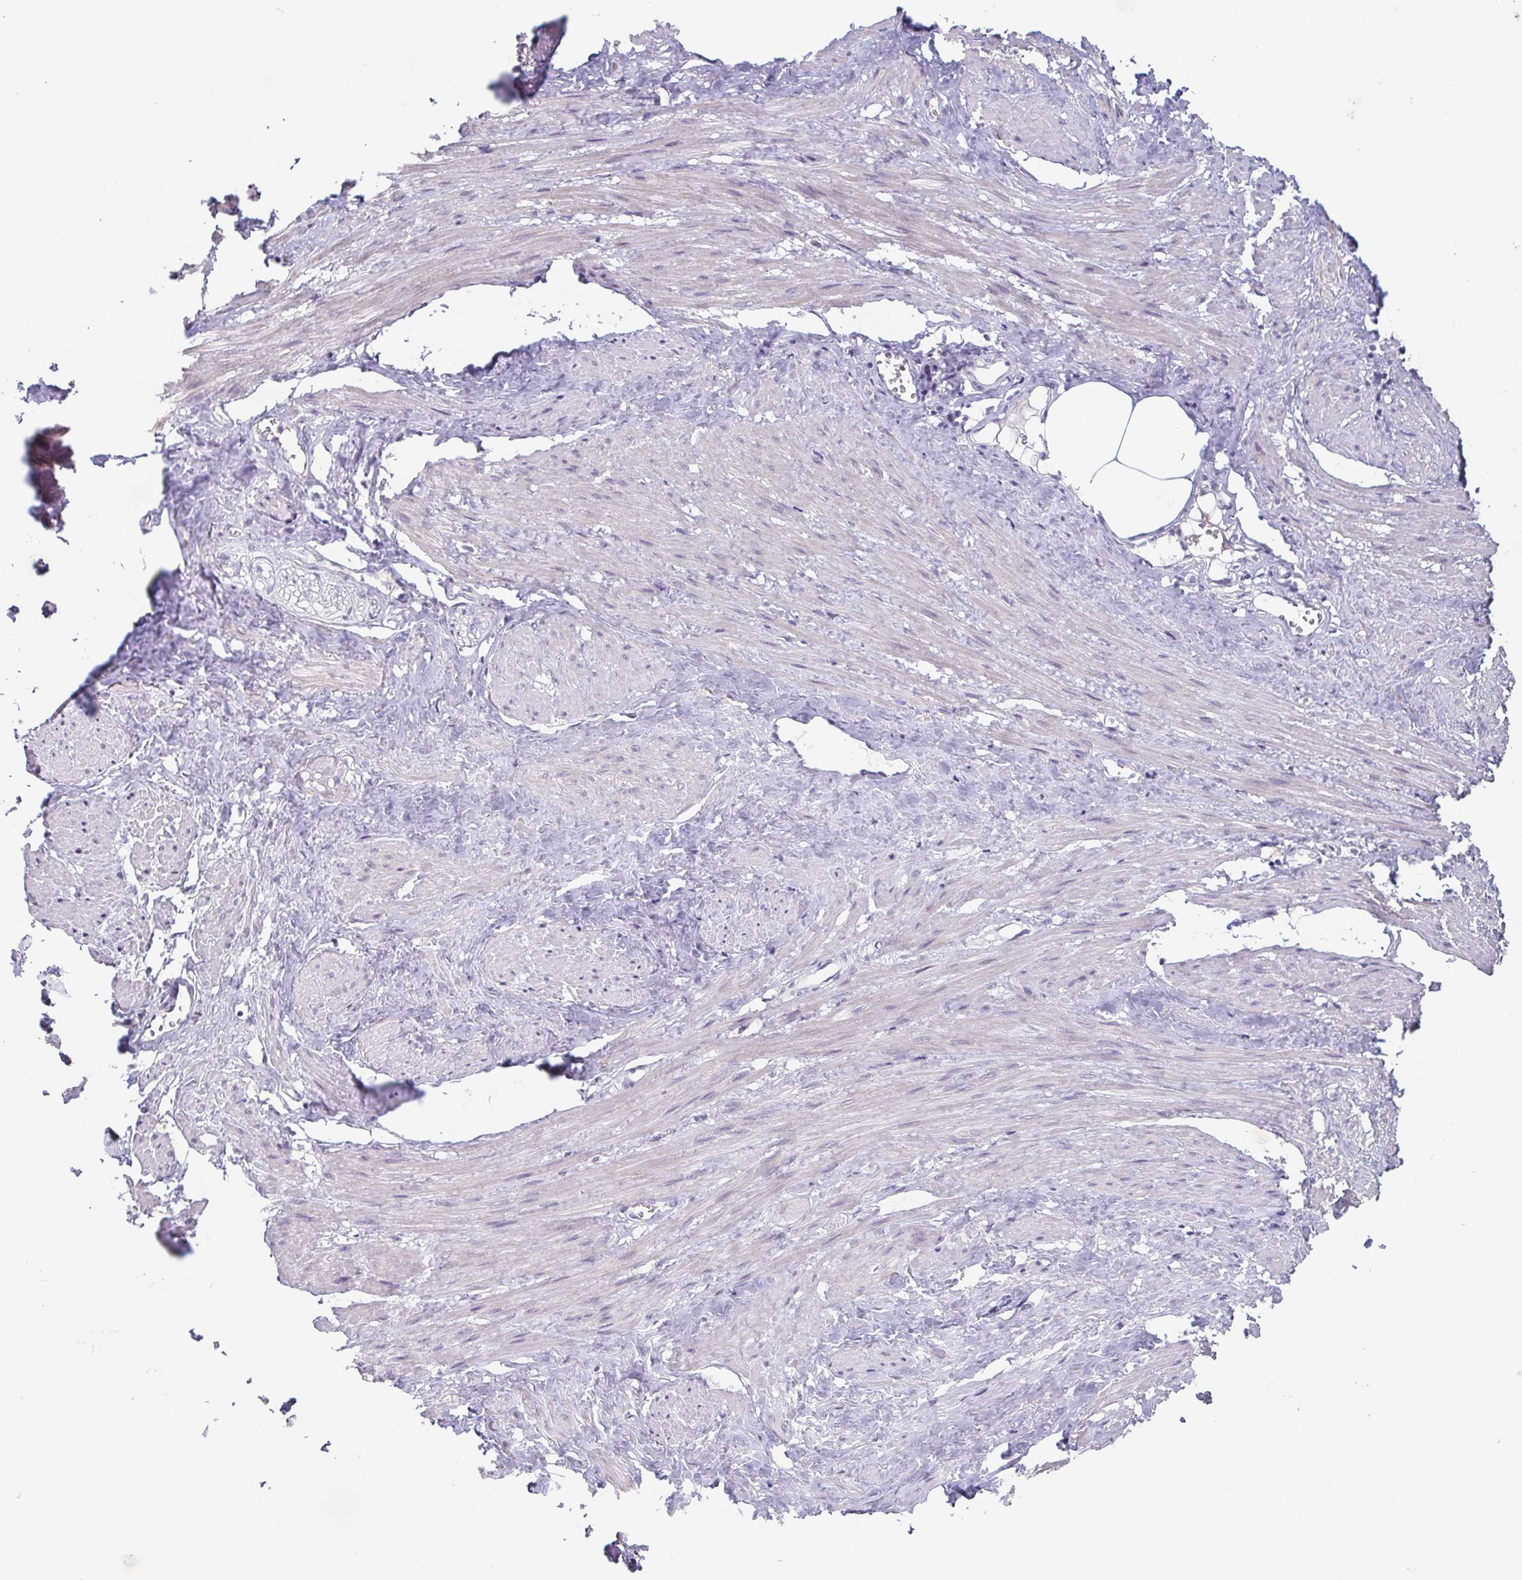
{"staining": {"intensity": "negative", "quantity": "none", "location": "none"}, "tissue": "adipose tissue", "cell_type": "Adipocytes", "image_type": "normal", "snomed": [{"axis": "morphology", "description": "Normal tissue, NOS"}, {"axis": "topography", "description": "Prostate"}, {"axis": "topography", "description": "Peripheral nerve tissue"}], "caption": "There is no significant positivity in adipocytes of adipose tissue. Brightfield microscopy of immunohistochemistry (IHC) stained with DAB (3,3'-diaminobenzidine) (brown) and hematoxylin (blue), captured at high magnification.", "gene": "GHRL", "patient": {"sex": "male", "age": 55}}